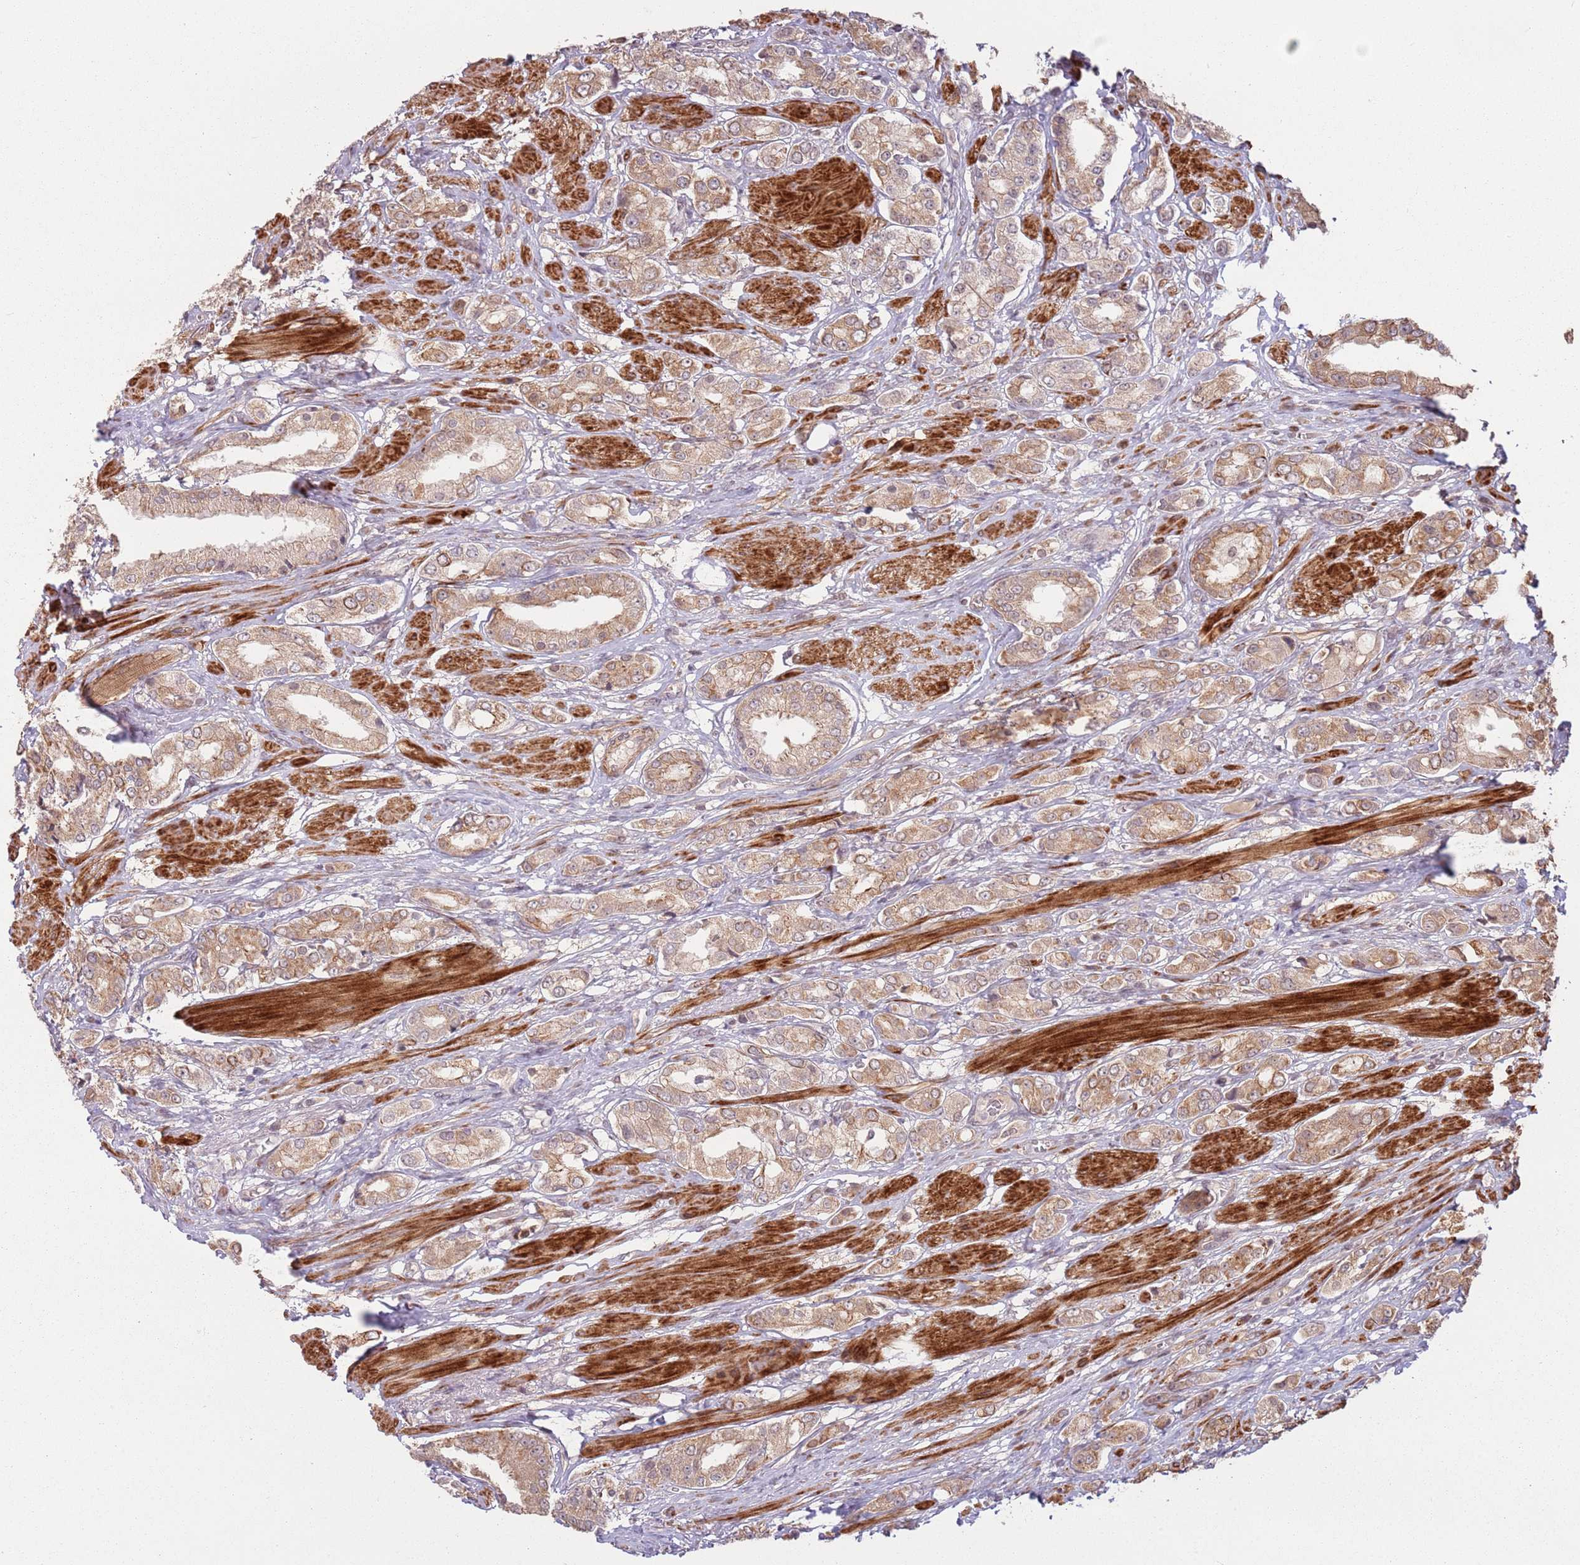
{"staining": {"intensity": "weak", "quantity": "25%-75%", "location": "cytoplasmic/membranous"}, "tissue": "prostate cancer", "cell_type": "Tumor cells", "image_type": "cancer", "snomed": [{"axis": "morphology", "description": "Adenocarcinoma, High grade"}, {"axis": "topography", "description": "Prostate and seminal vesicle, NOS"}], "caption": "An image of human adenocarcinoma (high-grade) (prostate) stained for a protein reveals weak cytoplasmic/membranous brown staining in tumor cells.", "gene": "CCDC154", "patient": {"sex": "male", "age": 64}}